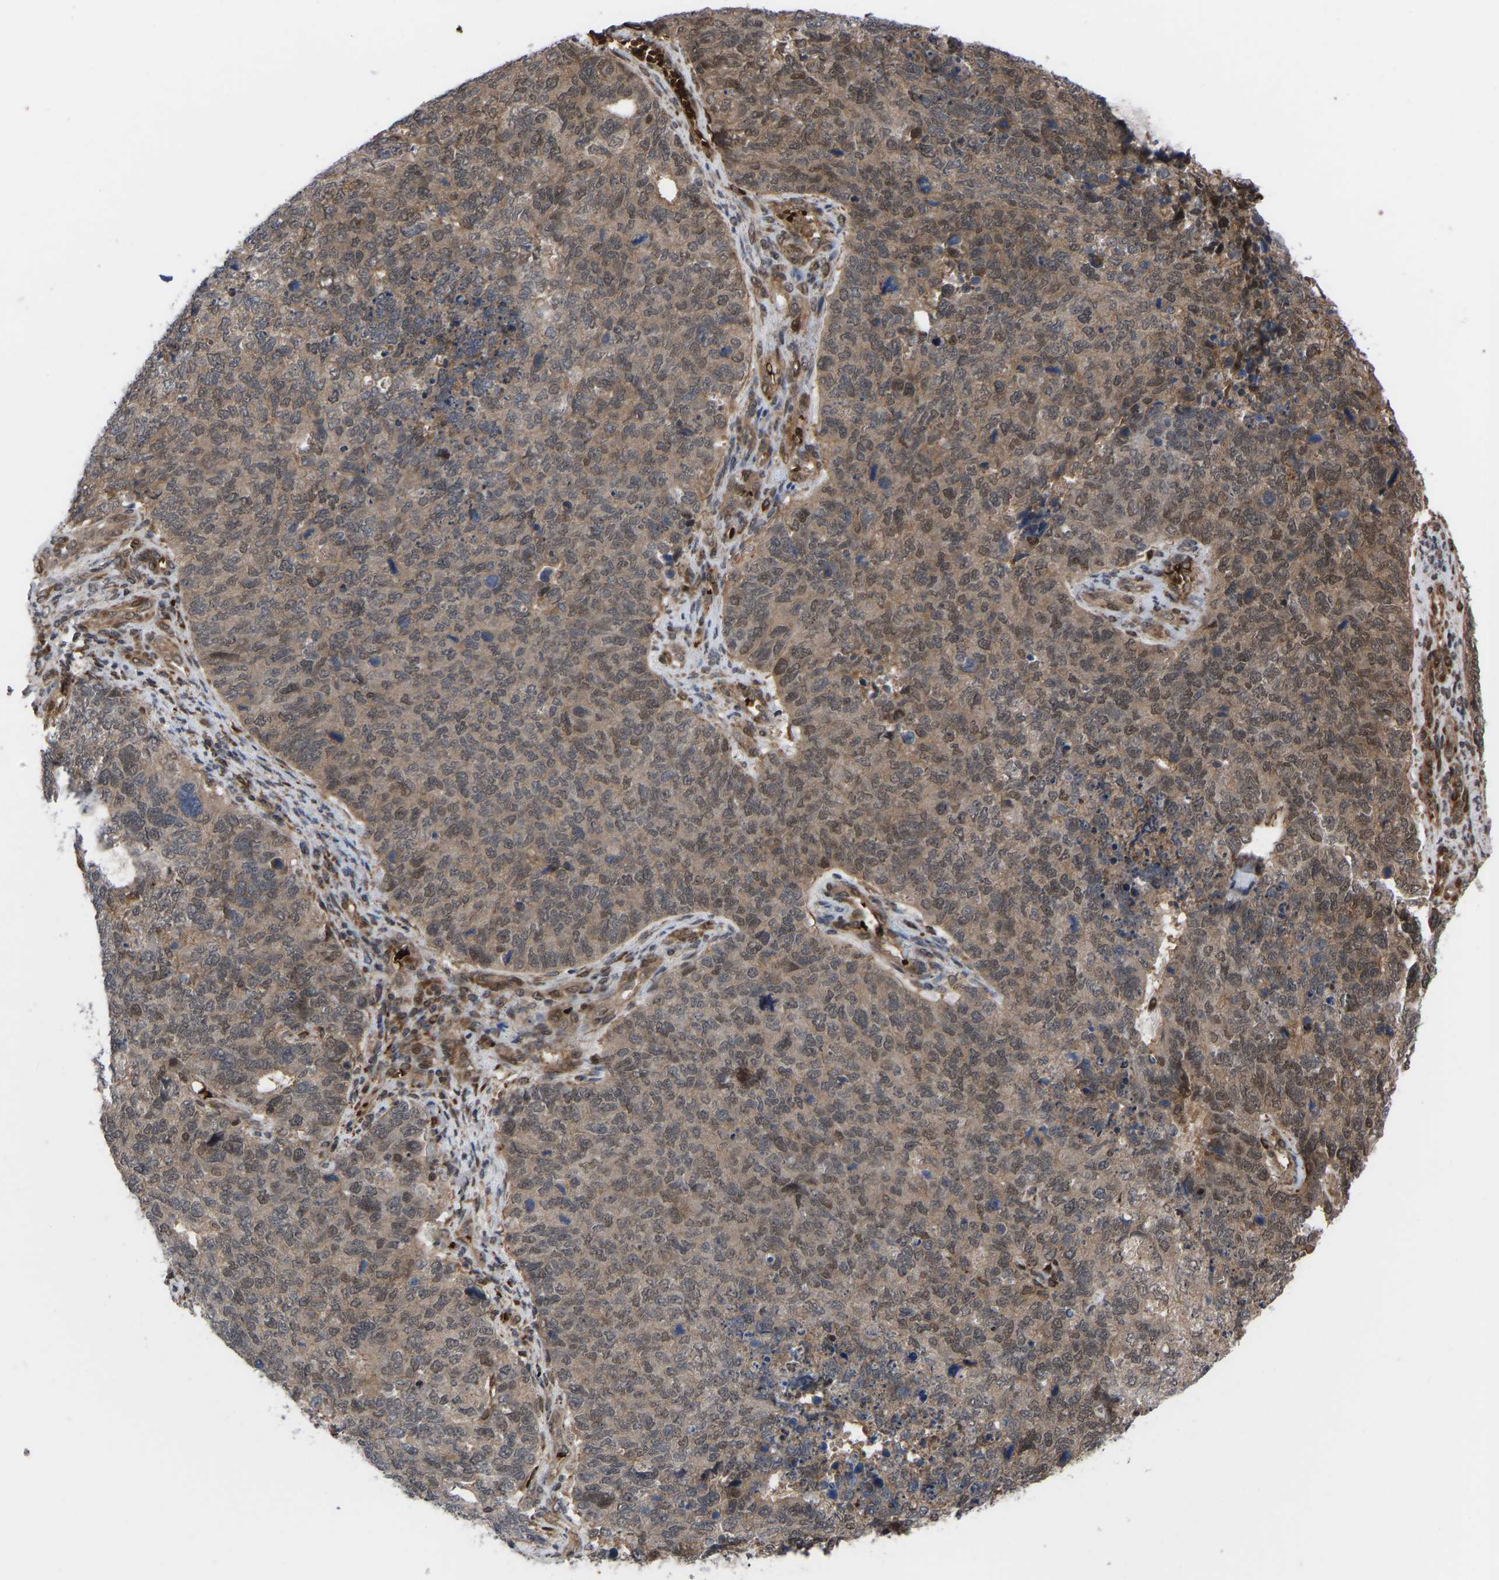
{"staining": {"intensity": "weak", "quantity": ">75%", "location": "cytoplasmic/membranous,nuclear"}, "tissue": "cervical cancer", "cell_type": "Tumor cells", "image_type": "cancer", "snomed": [{"axis": "morphology", "description": "Squamous cell carcinoma, NOS"}, {"axis": "topography", "description": "Cervix"}], "caption": "This photomicrograph exhibits immunohistochemistry staining of cervical cancer, with low weak cytoplasmic/membranous and nuclear staining in about >75% of tumor cells.", "gene": "CYP7B1", "patient": {"sex": "female", "age": 63}}